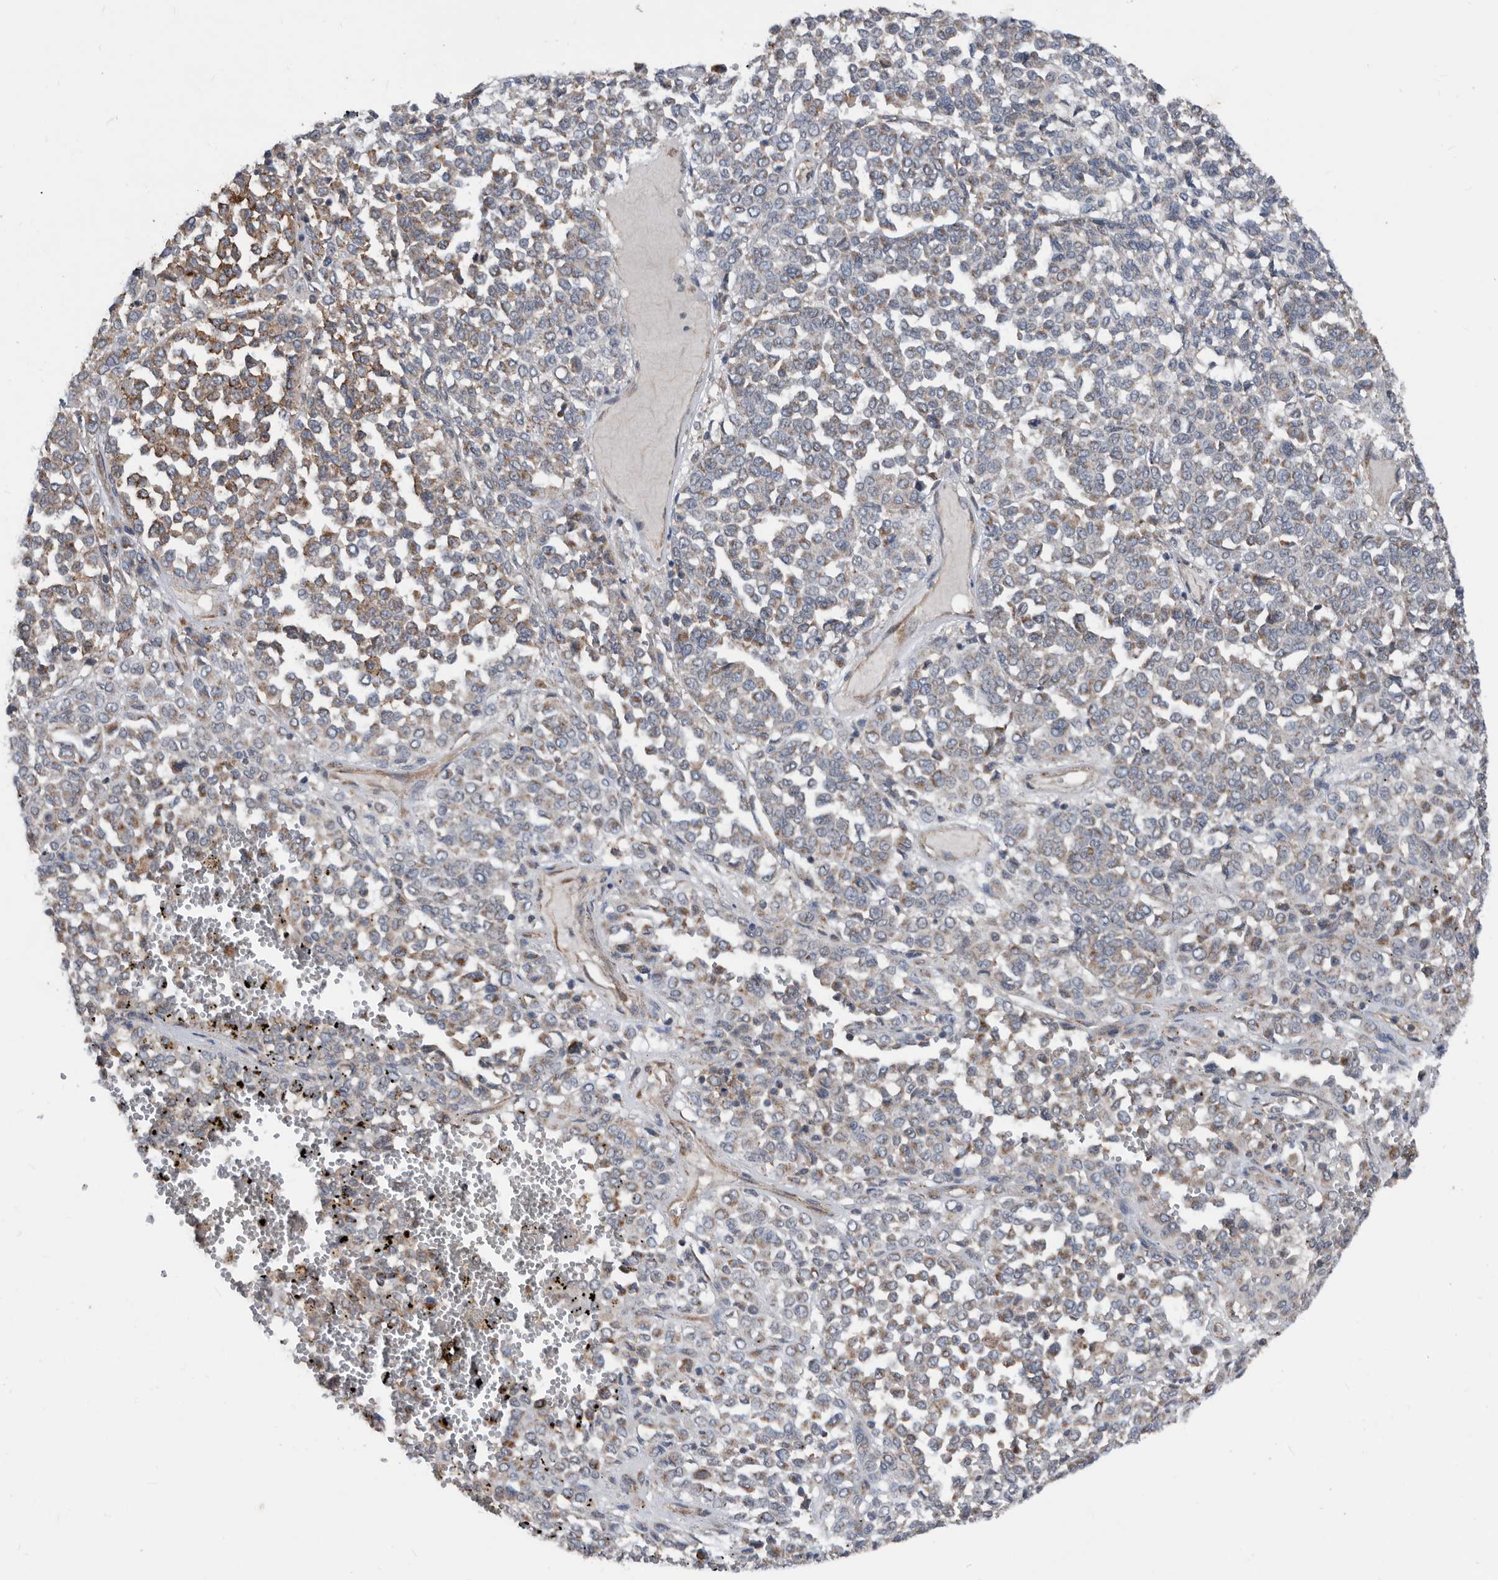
{"staining": {"intensity": "moderate", "quantity": "<25%", "location": "cytoplasmic/membranous"}, "tissue": "melanoma", "cell_type": "Tumor cells", "image_type": "cancer", "snomed": [{"axis": "morphology", "description": "Malignant melanoma, Metastatic site"}, {"axis": "topography", "description": "Pancreas"}], "caption": "There is low levels of moderate cytoplasmic/membranous staining in tumor cells of malignant melanoma (metastatic site), as demonstrated by immunohistochemical staining (brown color).", "gene": "AFAP1", "patient": {"sex": "female", "age": 30}}